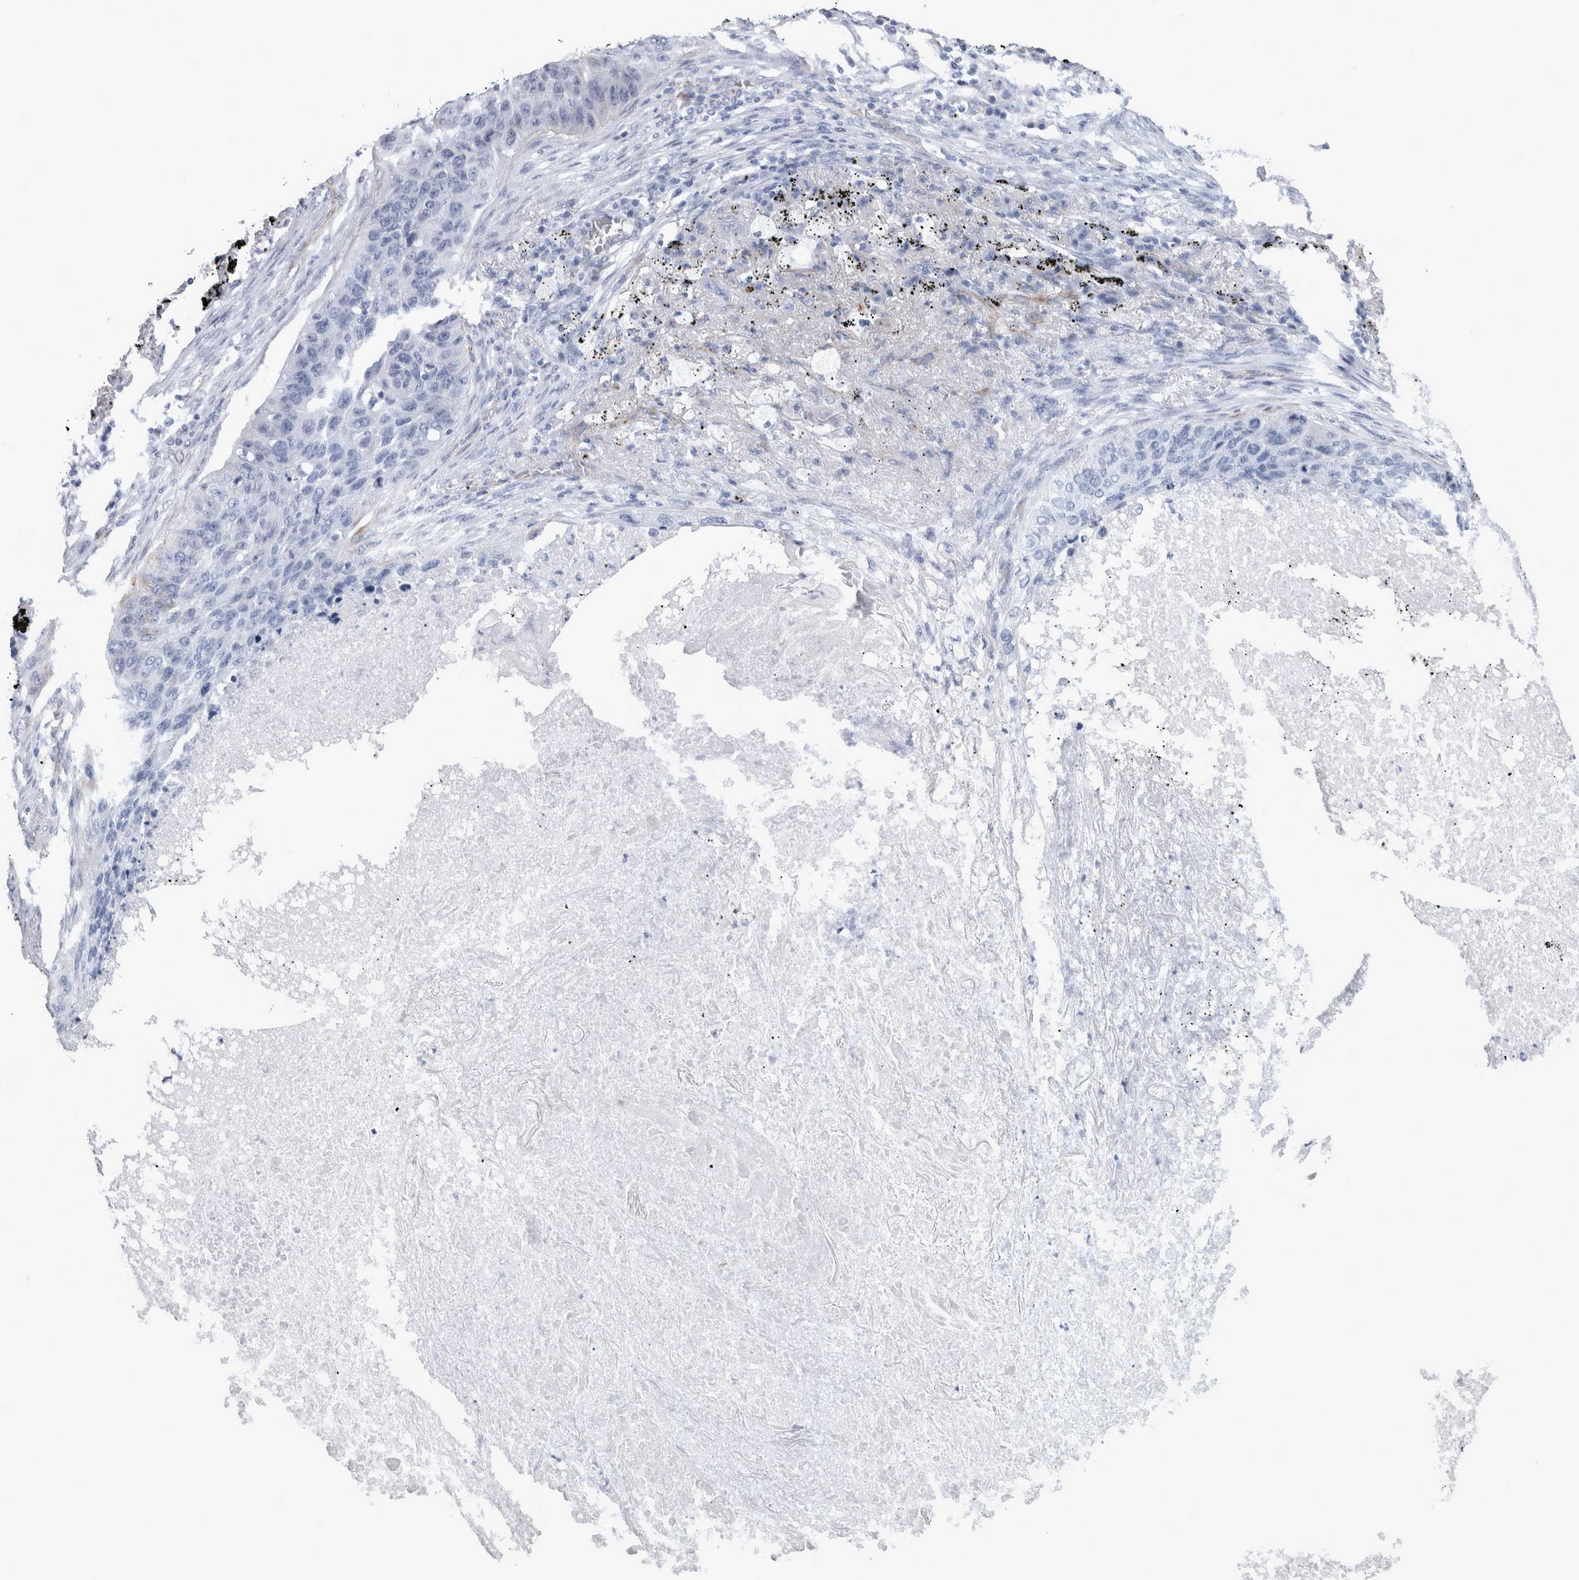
{"staining": {"intensity": "negative", "quantity": "none", "location": "none"}, "tissue": "lung cancer", "cell_type": "Tumor cells", "image_type": "cancer", "snomed": [{"axis": "morphology", "description": "Squamous cell carcinoma, NOS"}, {"axis": "topography", "description": "Lung"}], "caption": "DAB (3,3'-diaminobenzidine) immunohistochemical staining of lung squamous cell carcinoma demonstrates no significant positivity in tumor cells. The staining was performed using DAB to visualize the protein expression in brown, while the nuclei were stained in blue with hematoxylin (Magnification: 20x).", "gene": "VWDE", "patient": {"sex": "female", "age": 63}}